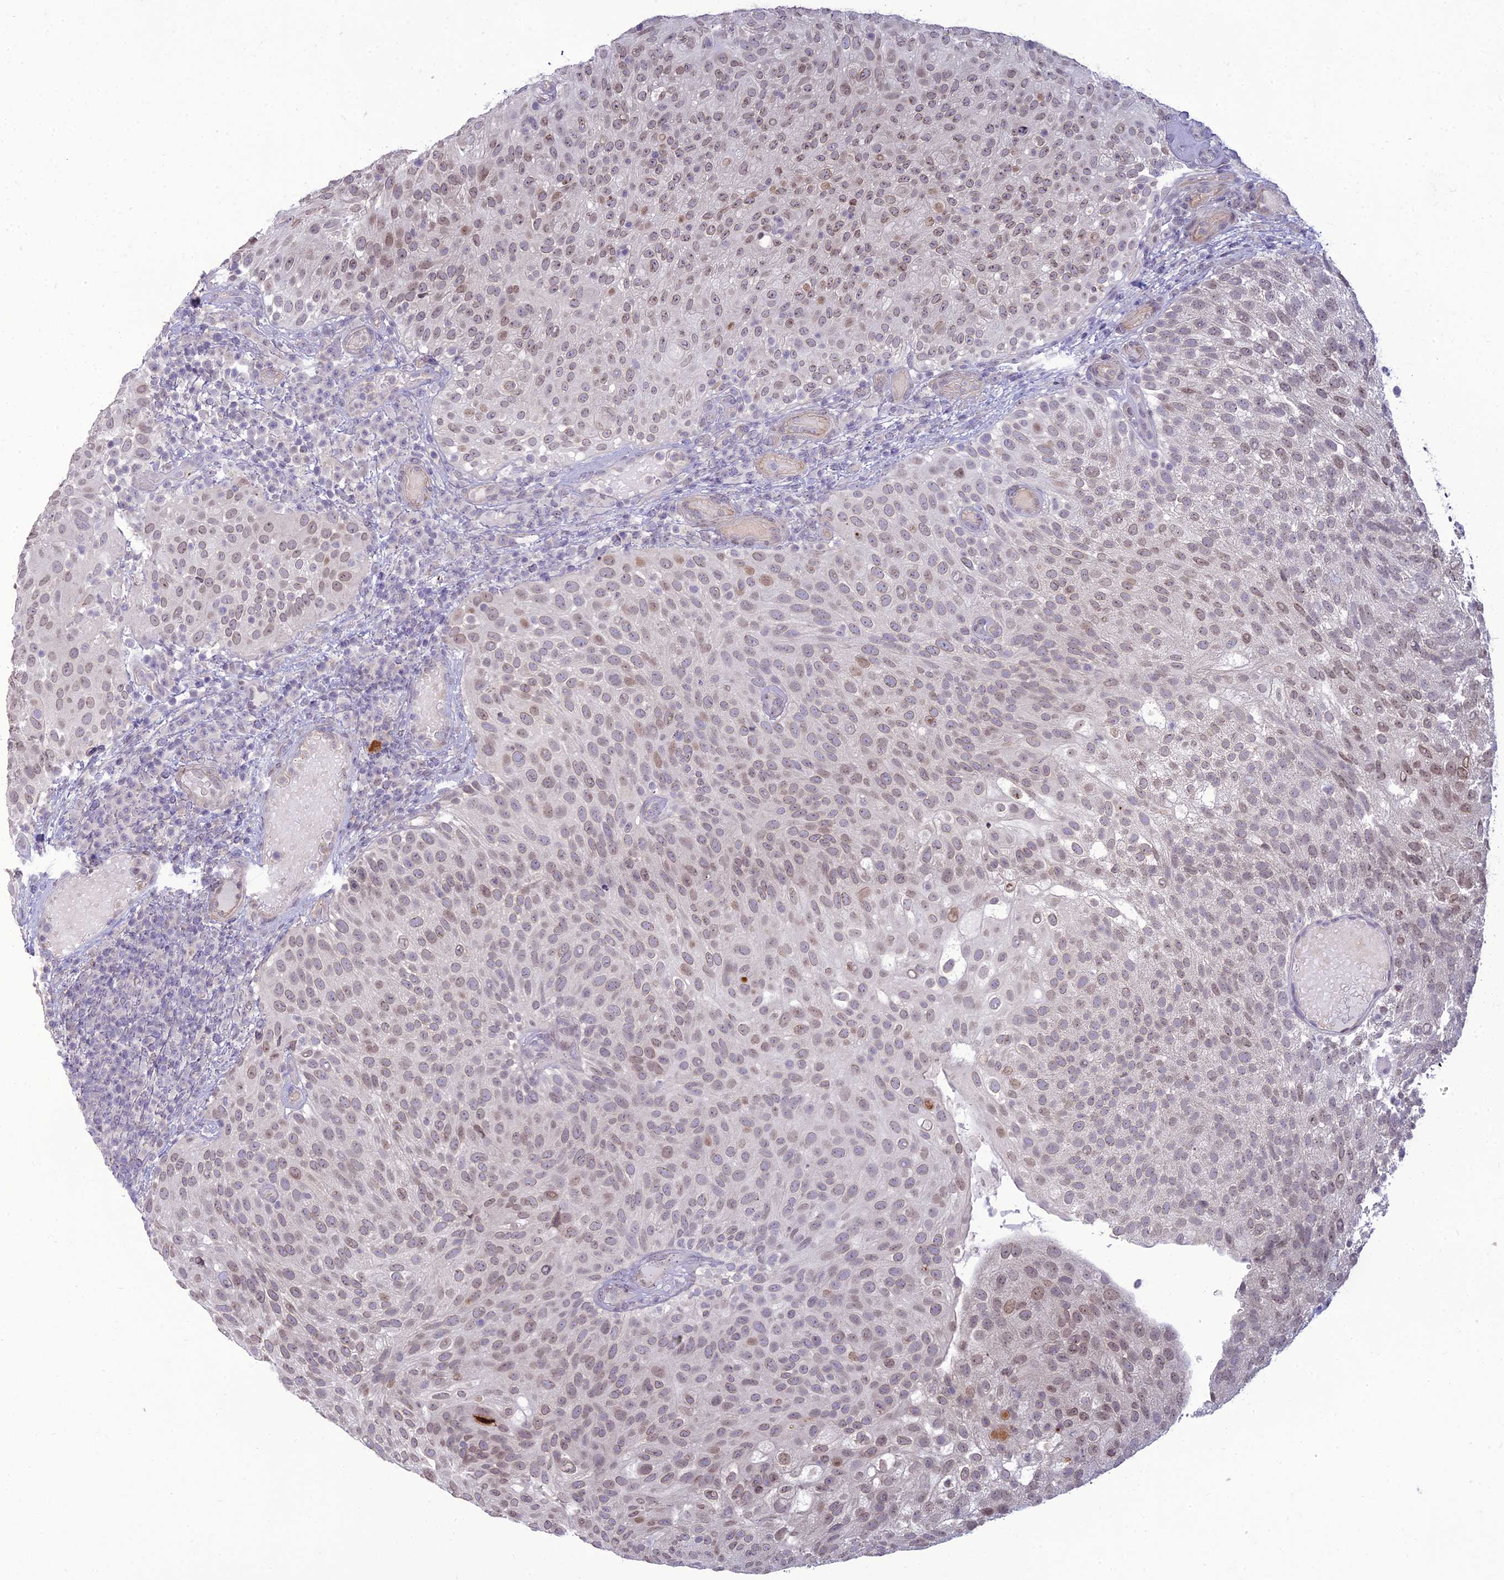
{"staining": {"intensity": "moderate", "quantity": "25%-75%", "location": "nuclear"}, "tissue": "urothelial cancer", "cell_type": "Tumor cells", "image_type": "cancer", "snomed": [{"axis": "morphology", "description": "Urothelial carcinoma, Low grade"}, {"axis": "topography", "description": "Urinary bladder"}], "caption": "The photomicrograph shows immunohistochemical staining of urothelial cancer. There is moderate nuclear positivity is seen in approximately 25%-75% of tumor cells. (brown staining indicates protein expression, while blue staining denotes nuclei).", "gene": "DTX2", "patient": {"sex": "male", "age": 78}}